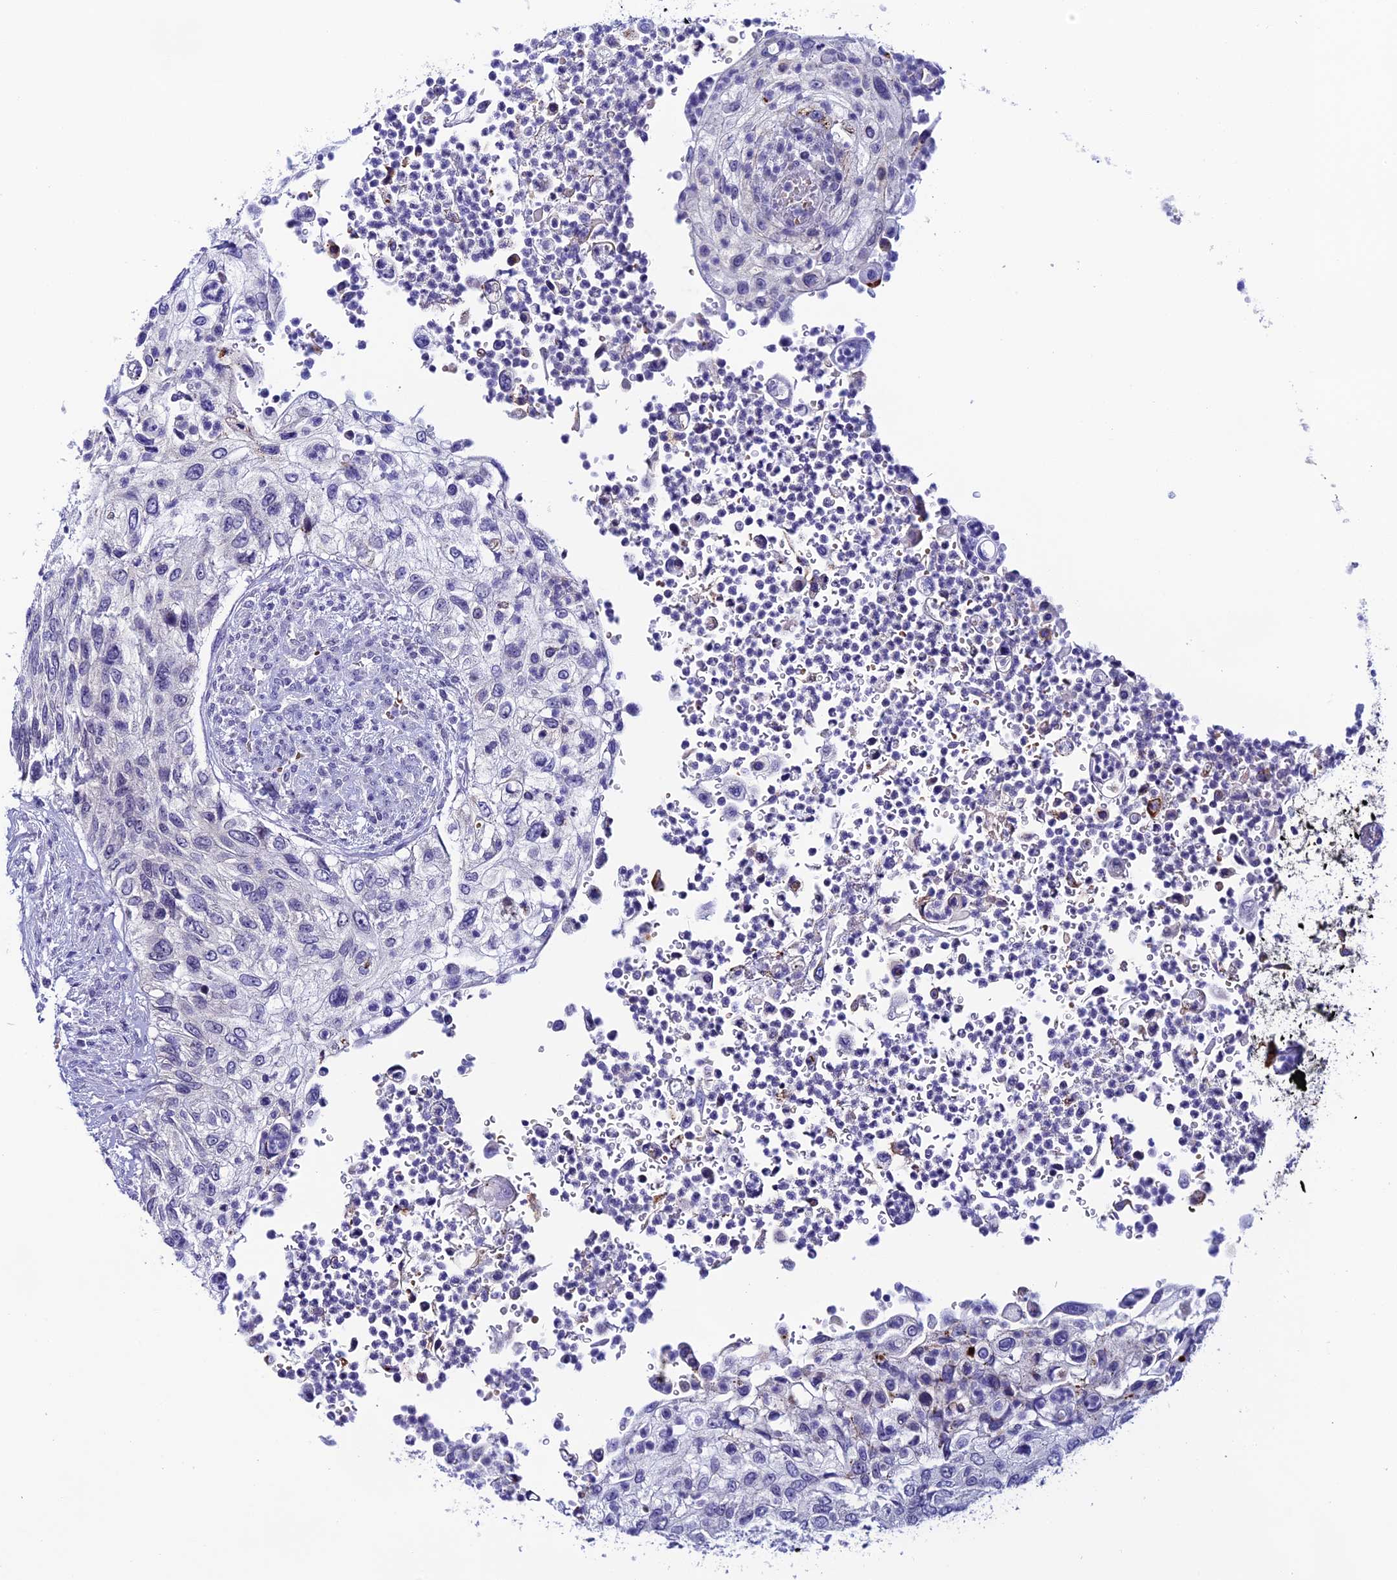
{"staining": {"intensity": "negative", "quantity": "none", "location": "none"}, "tissue": "urothelial cancer", "cell_type": "Tumor cells", "image_type": "cancer", "snomed": [{"axis": "morphology", "description": "Urothelial carcinoma, High grade"}, {"axis": "topography", "description": "Urinary bladder"}], "caption": "Immunohistochemistry of human urothelial cancer exhibits no expression in tumor cells.", "gene": "RASGEF1B", "patient": {"sex": "female", "age": 60}}